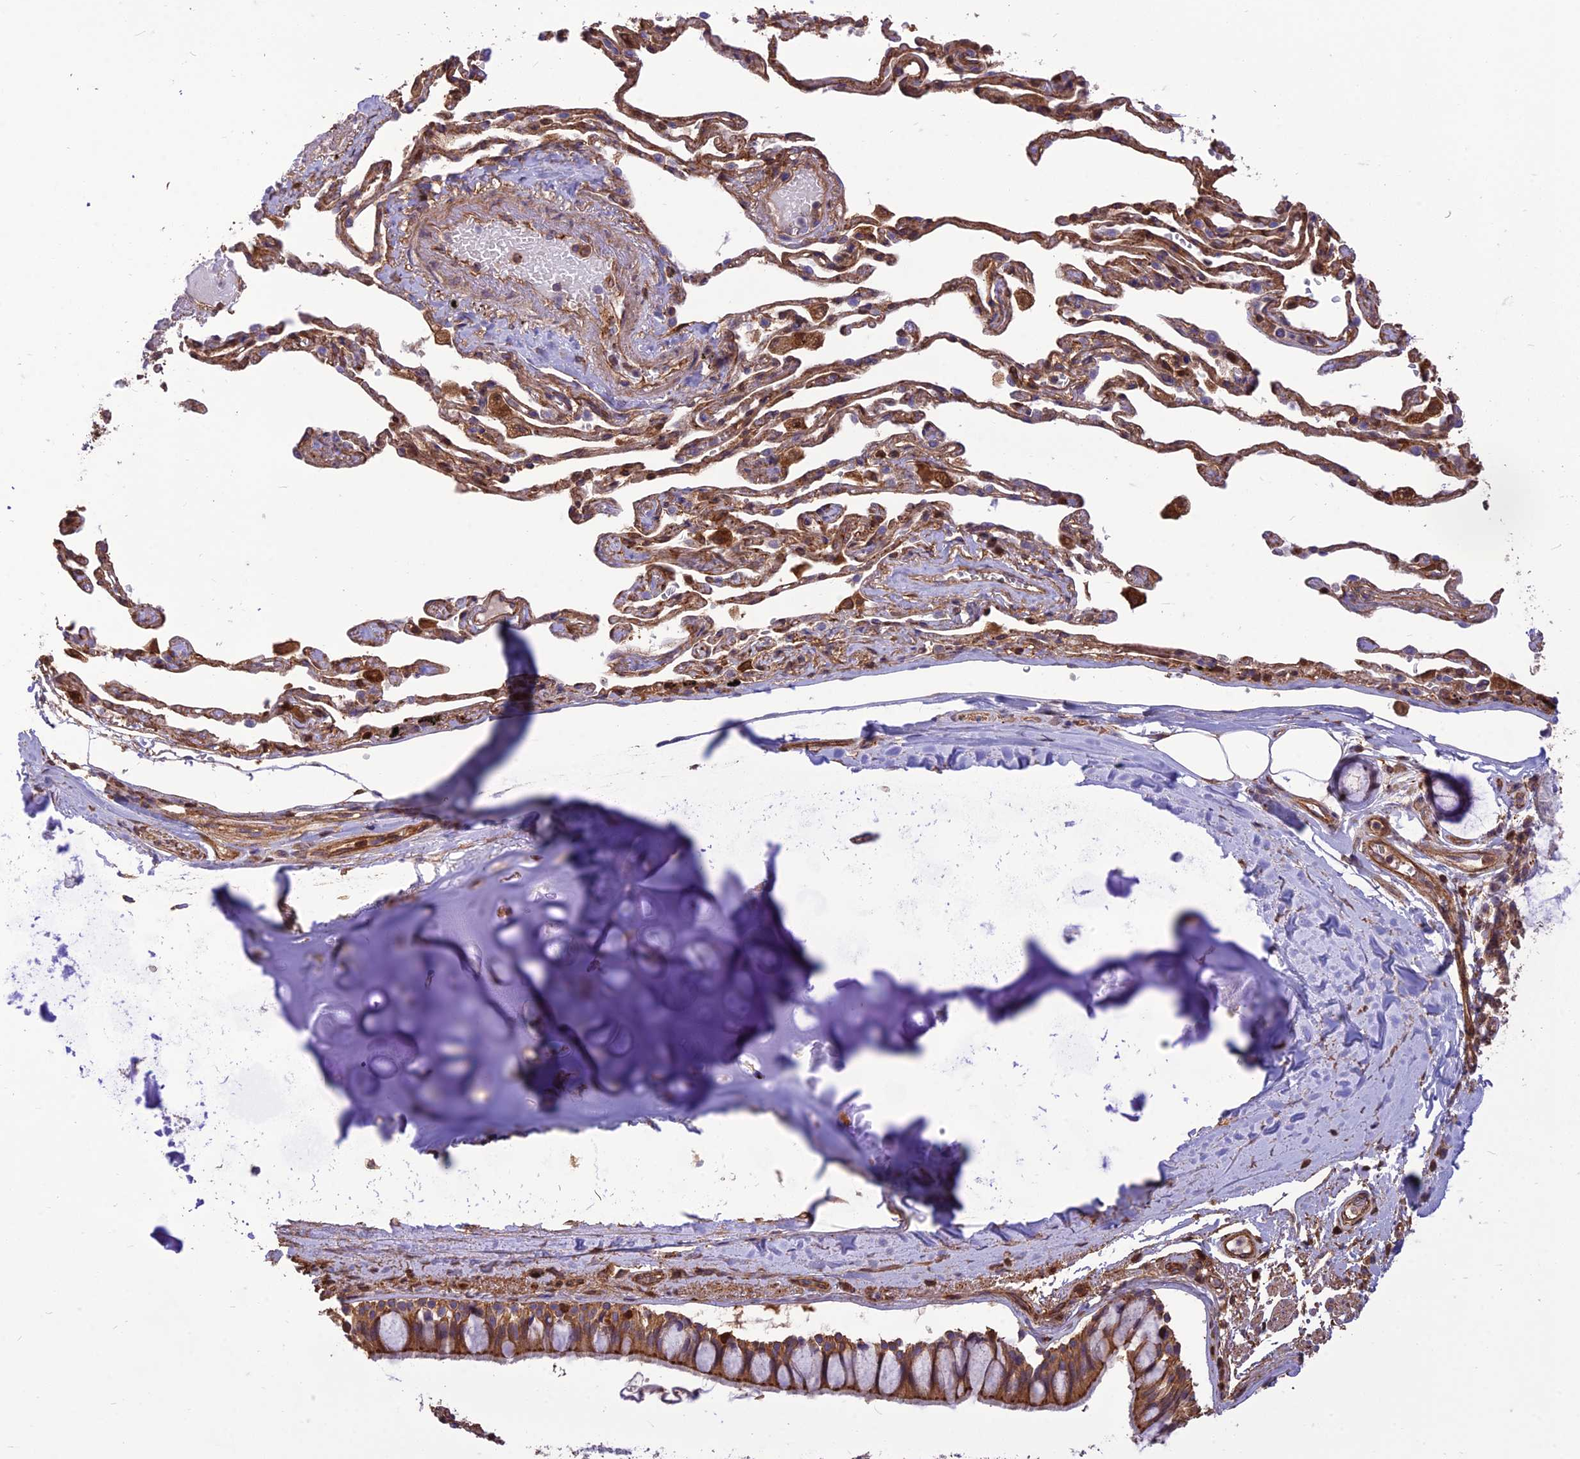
{"staining": {"intensity": "moderate", "quantity": ">75%", "location": "cytoplasmic/membranous"}, "tissue": "bronchus", "cell_type": "Respiratory epithelial cells", "image_type": "normal", "snomed": [{"axis": "morphology", "description": "Normal tissue, NOS"}, {"axis": "topography", "description": "Cartilage tissue"}], "caption": "An image of bronchus stained for a protein demonstrates moderate cytoplasmic/membranous brown staining in respiratory epithelial cells.", "gene": "HPSE2", "patient": {"sex": "male", "age": 63}}